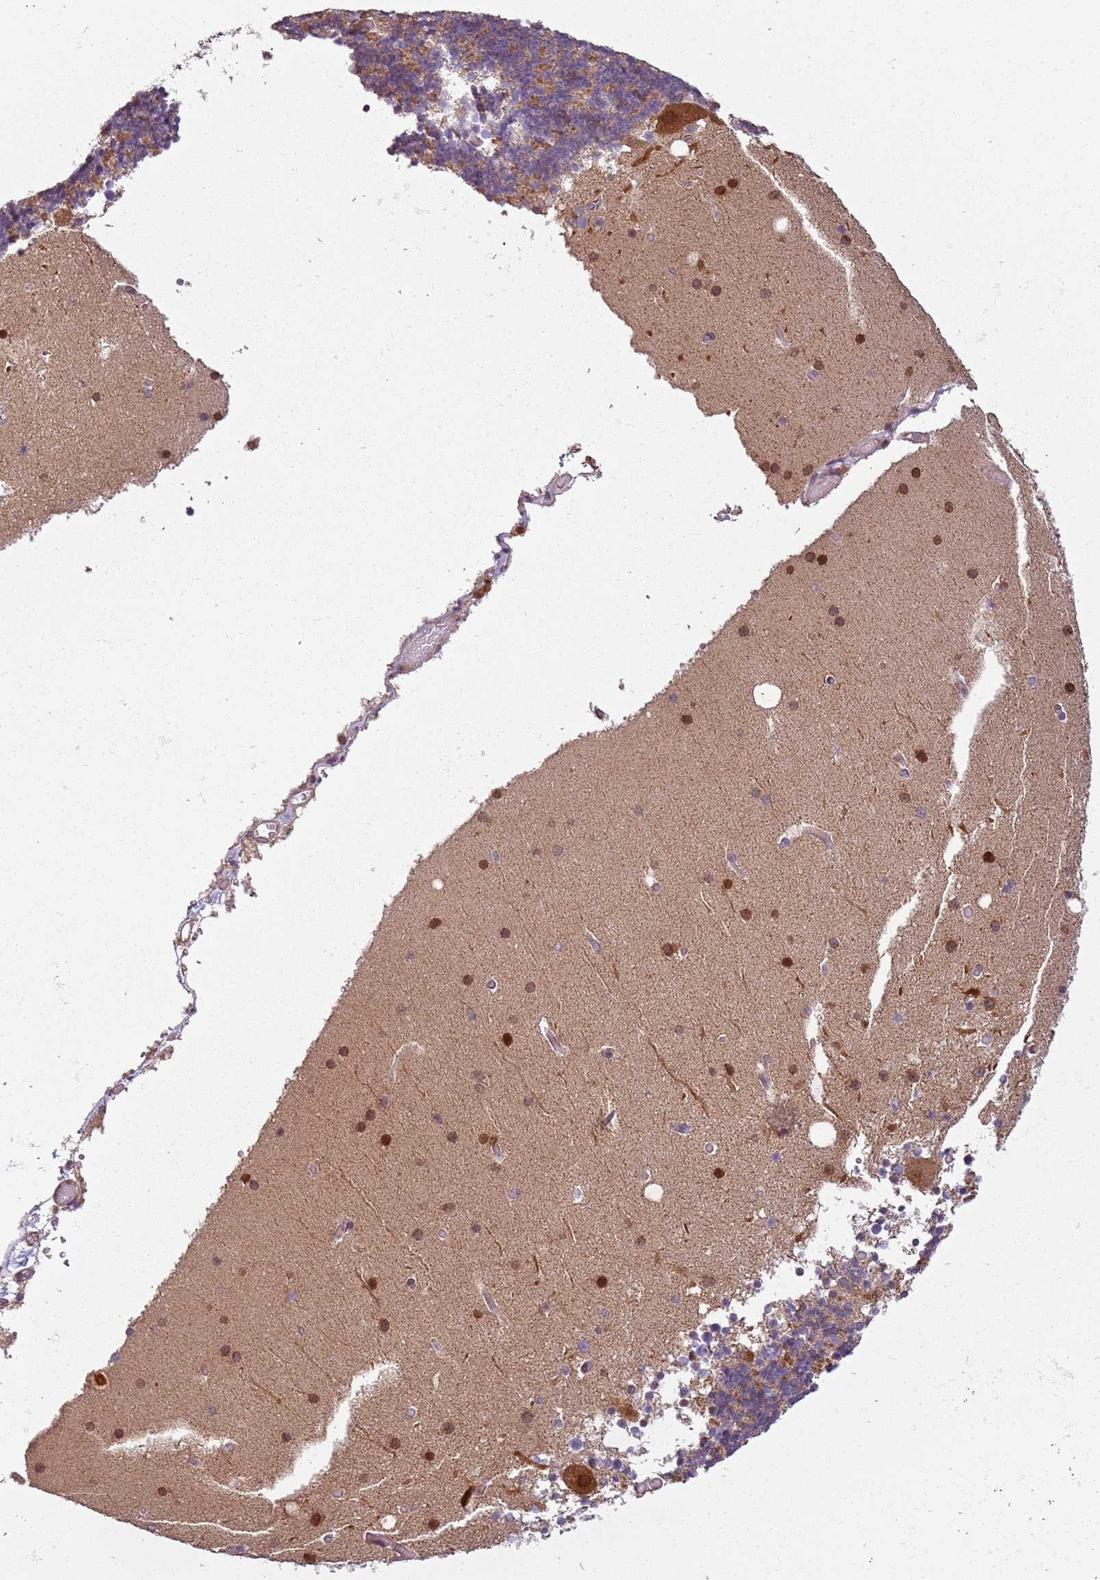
{"staining": {"intensity": "moderate", "quantity": "<25%", "location": "cytoplasmic/membranous"}, "tissue": "cerebellum", "cell_type": "Cells in granular layer", "image_type": "normal", "snomed": [{"axis": "morphology", "description": "Normal tissue, NOS"}, {"axis": "topography", "description": "Cerebellum"}], "caption": "IHC of benign cerebellum reveals low levels of moderate cytoplasmic/membranous staining in approximately <25% of cells in granular layer. (brown staining indicates protein expression, while blue staining denotes nuclei).", "gene": "CHURC1", "patient": {"sex": "male", "age": 57}}